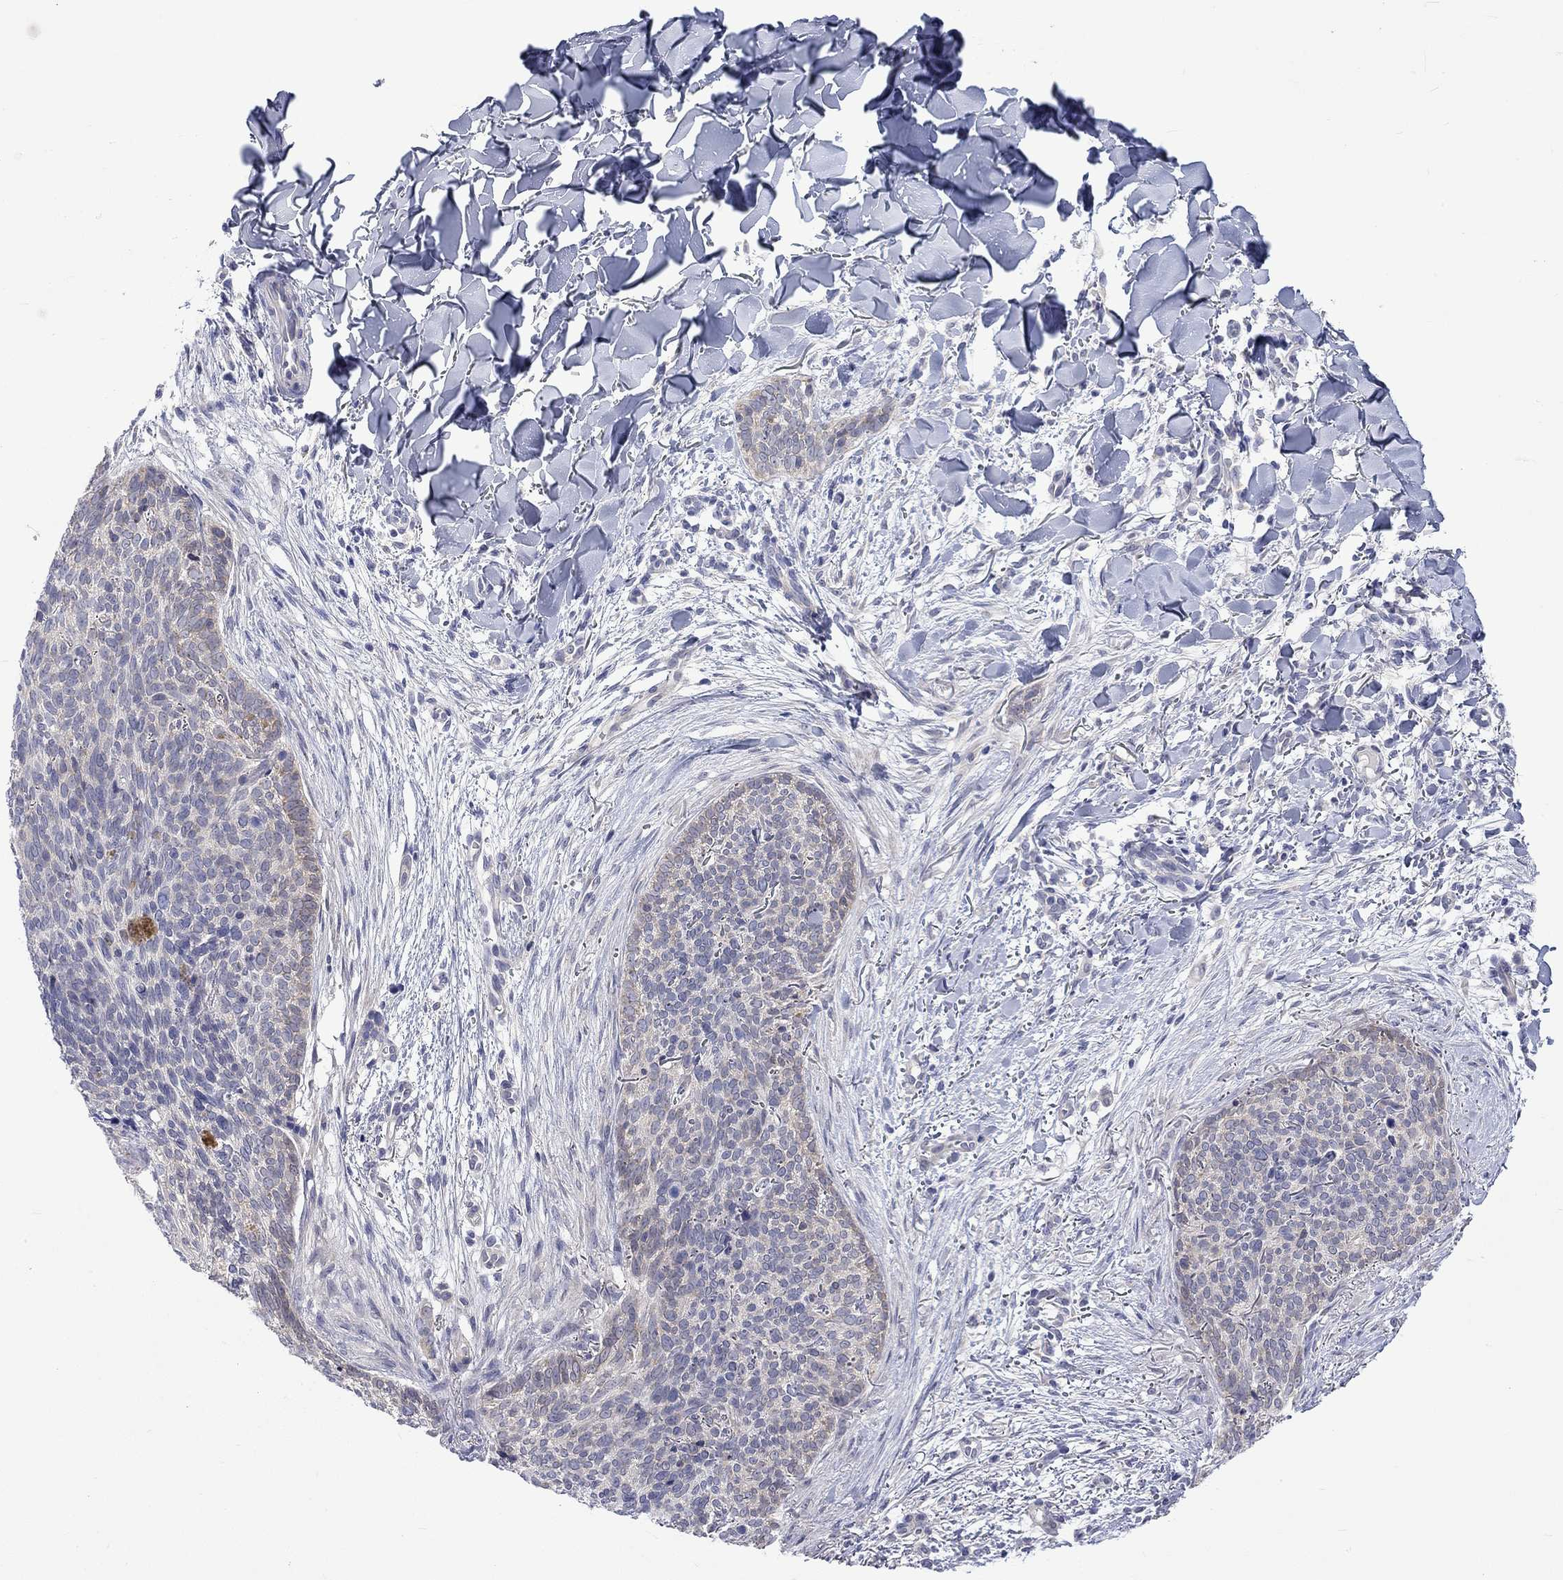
{"staining": {"intensity": "negative", "quantity": "none", "location": "none"}, "tissue": "skin cancer", "cell_type": "Tumor cells", "image_type": "cancer", "snomed": [{"axis": "morphology", "description": "Basal cell carcinoma"}, {"axis": "topography", "description": "Skin"}], "caption": "Protein analysis of skin cancer displays no significant staining in tumor cells. Brightfield microscopy of immunohistochemistry (IHC) stained with DAB (3,3'-diaminobenzidine) (brown) and hematoxylin (blue), captured at high magnification.", "gene": "CERS1", "patient": {"sex": "male", "age": 64}}